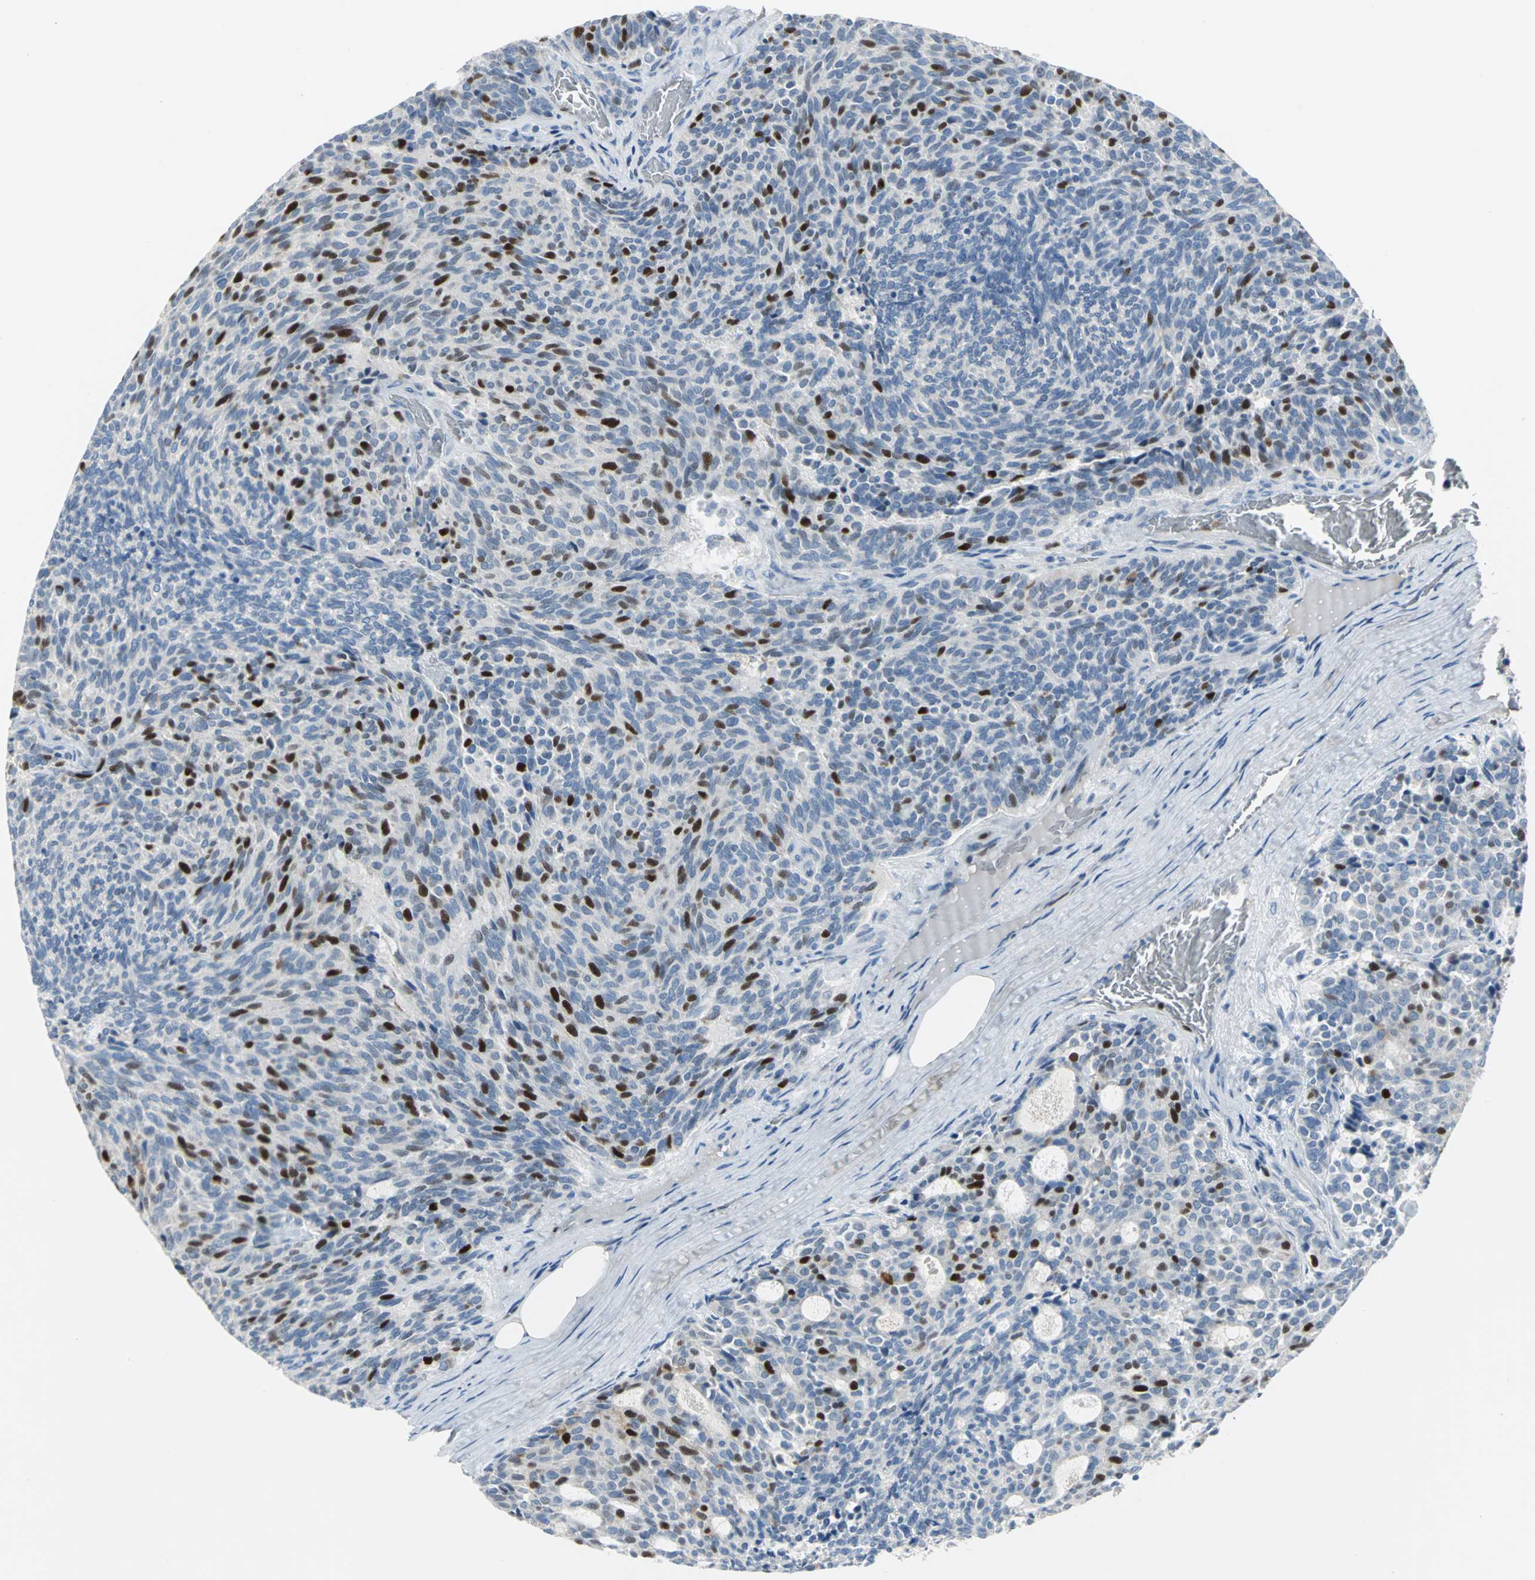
{"staining": {"intensity": "strong", "quantity": "<25%", "location": "nuclear"}, "tissue": "carcinoid", "cell_type": "Tumor cells", "image_type": "cancer", "snomed": [{"axis": "morphology", "description": "Carcinoid, malignant, NOS"}, {"axis": "topography", "description": "Pancreas"}], "caption": "Strong nuclear positivity is identified in approximately <25% of tumor cells in carcinoid. (brown staining indicates protein expression, while blue staining denotes nuclei).", "gene": "MCM4", "patient": {"sex": "female", "age": 54}}